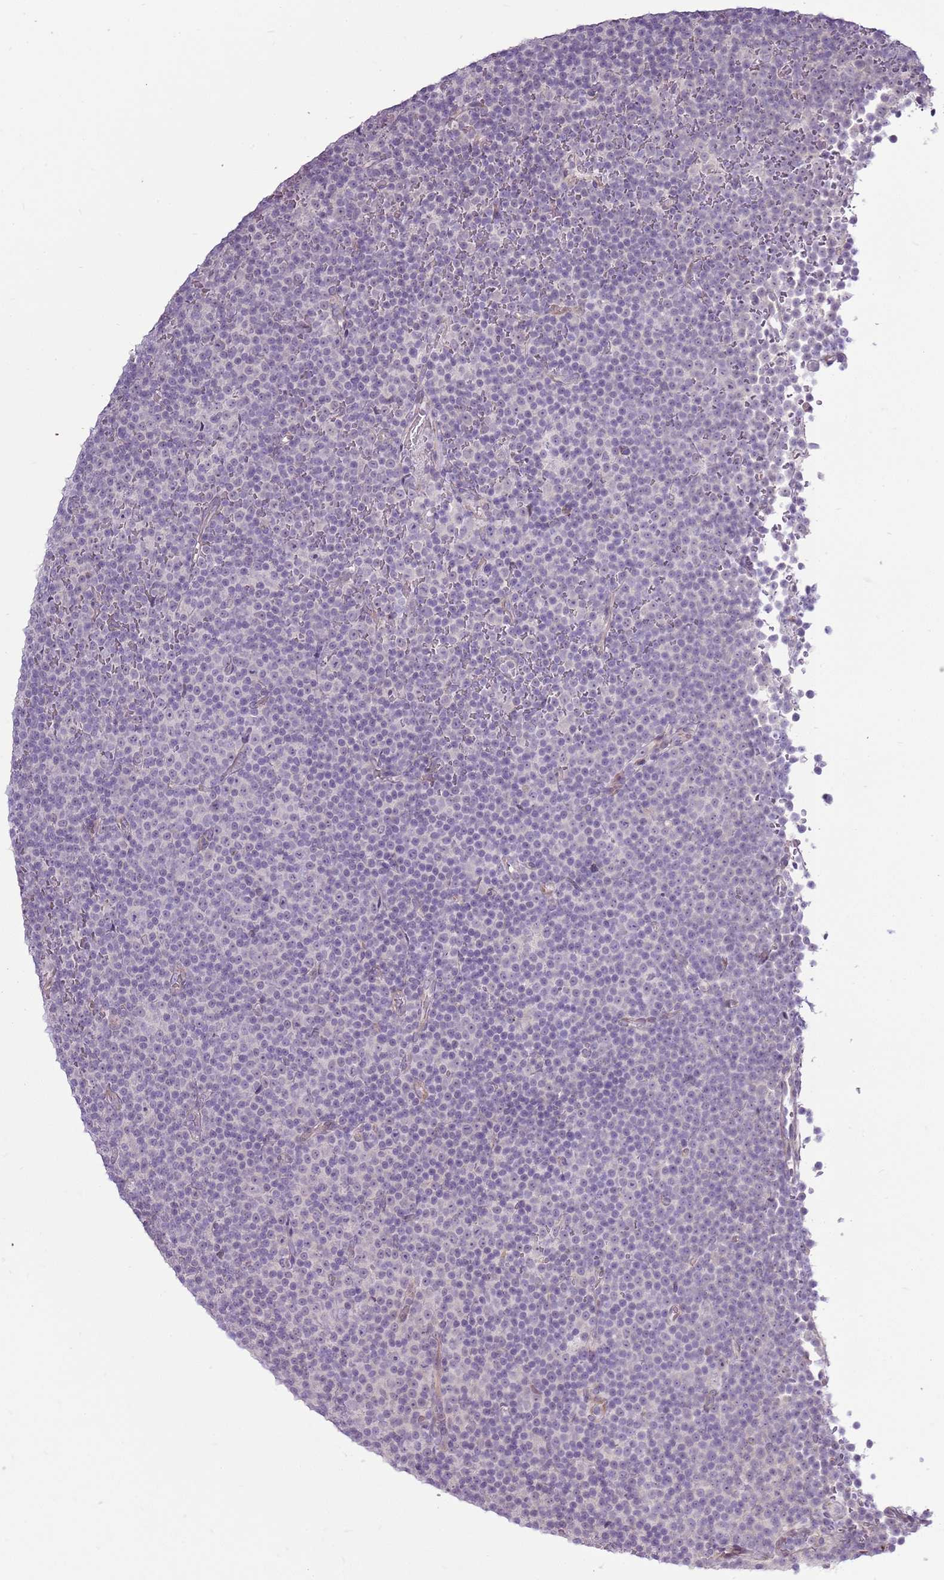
{"staining": {"intensity": "negative", "quantity": "none", "location": "none"}, "tissue": "lymphoma", "cell_type": "Tumor cells", "image_type": "cancer", "snomed": [{"axis": "morphology", "description": "Malignant lymphoma, non-Hodgkin's type, Low grade"}, {"axis": "topography", "description": "Lymph node"}], "caption": "Immunohistochemistry (IHC) histopathology image of human lymphoma stained for a protein (brown), which exhibits no positivity in tumor cells.", "gene": "UGGT2", "patient": {"sex": "female", "age": 67}}